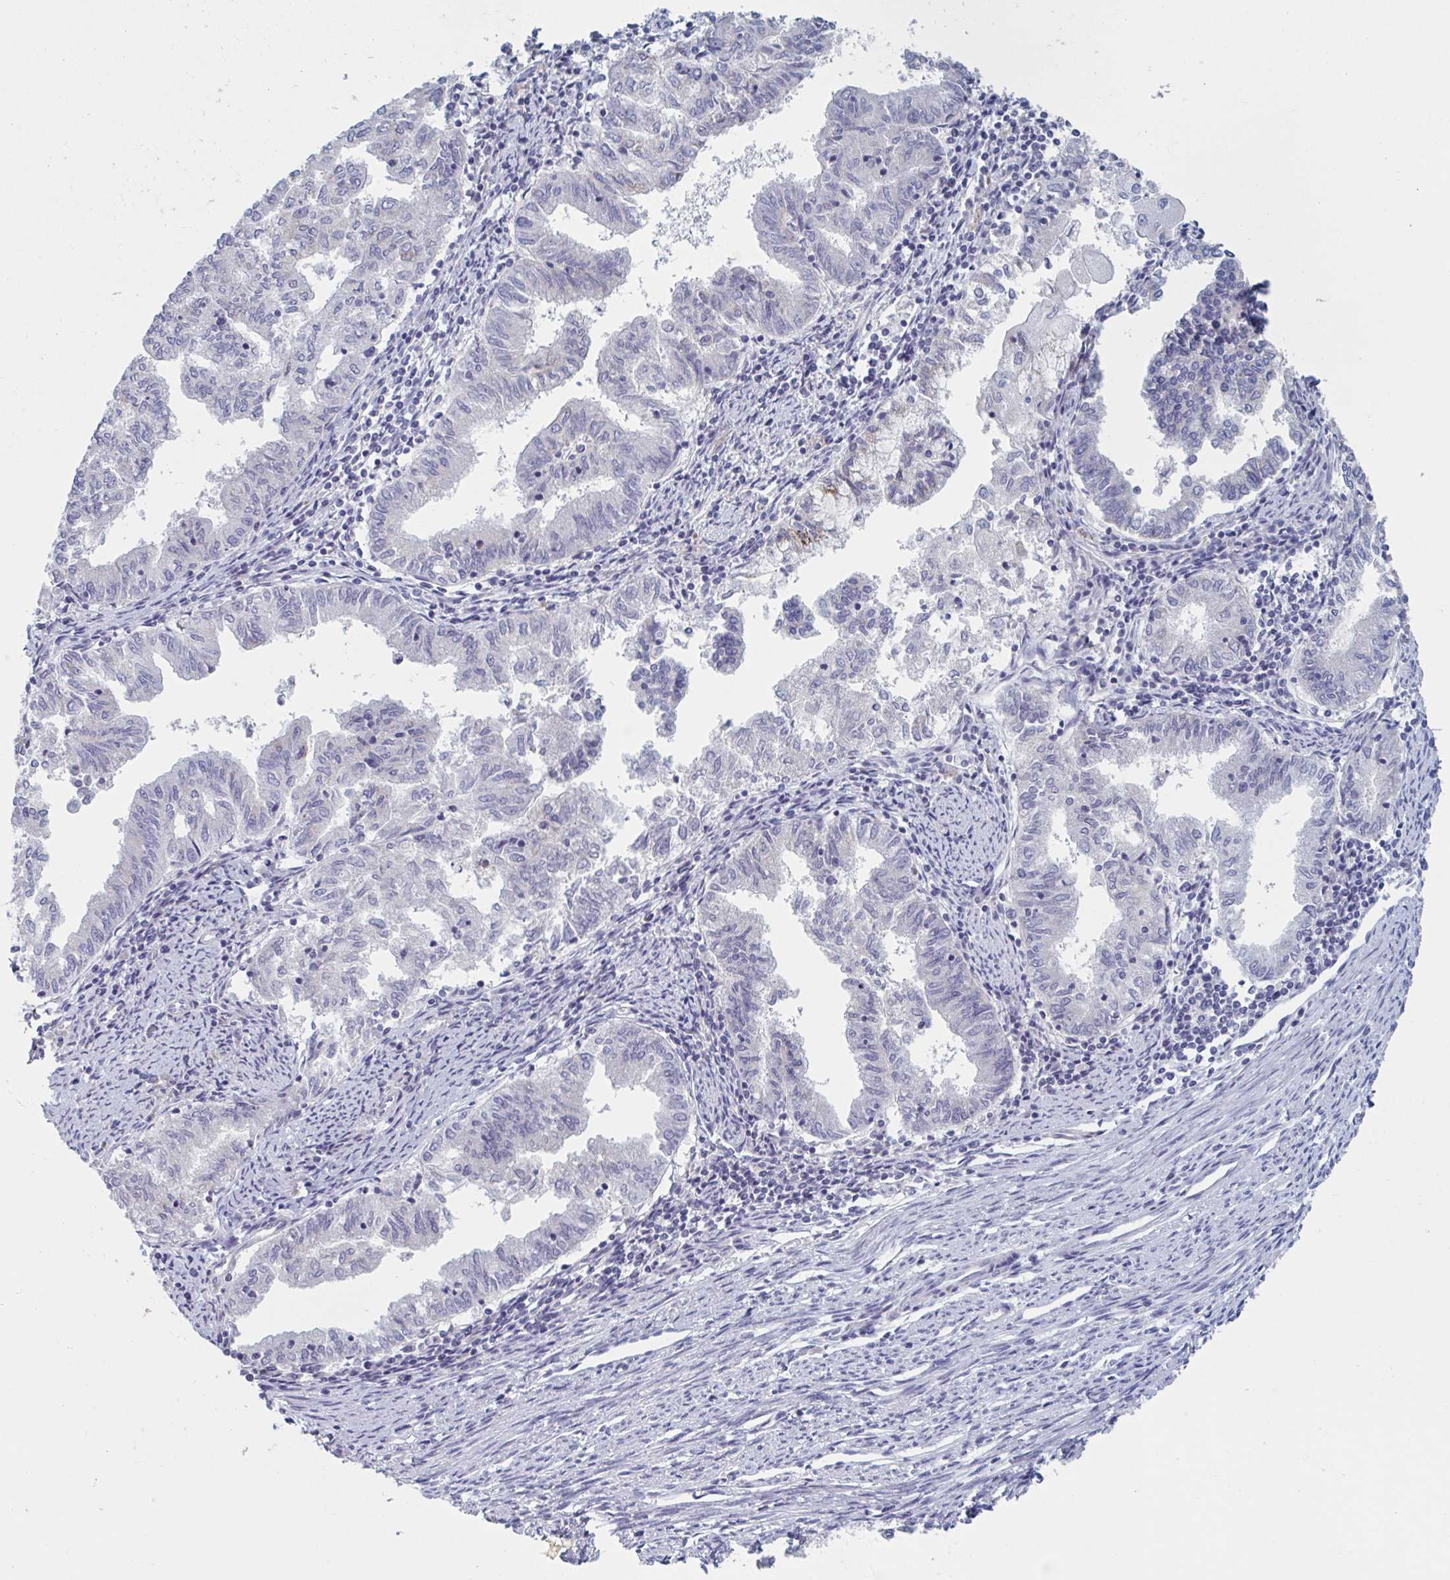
{"staining": {"intensity": "negative", "quantity": "none", "location": "none"}, "tissue": "endometrial cancer", "cell_type": "Tumor cells", "image_type": "cancer", "snomed": [{"axis": "morphology", "description": "Adenocarcinoma, NOS"}, {"axis": "topography", "description": "Endometrium"}], "caption": "Adenocarcinoma (endometrial) was stained to show a protein in brown. There is no significant expression in tumor cells. (Brightfield microscopy of DAB (3,3'-diaminobenzidine) immunohistochemistry at high magnification).", "gene": "NDUFC2", "patient": {"sex": "female", "age": 79}}